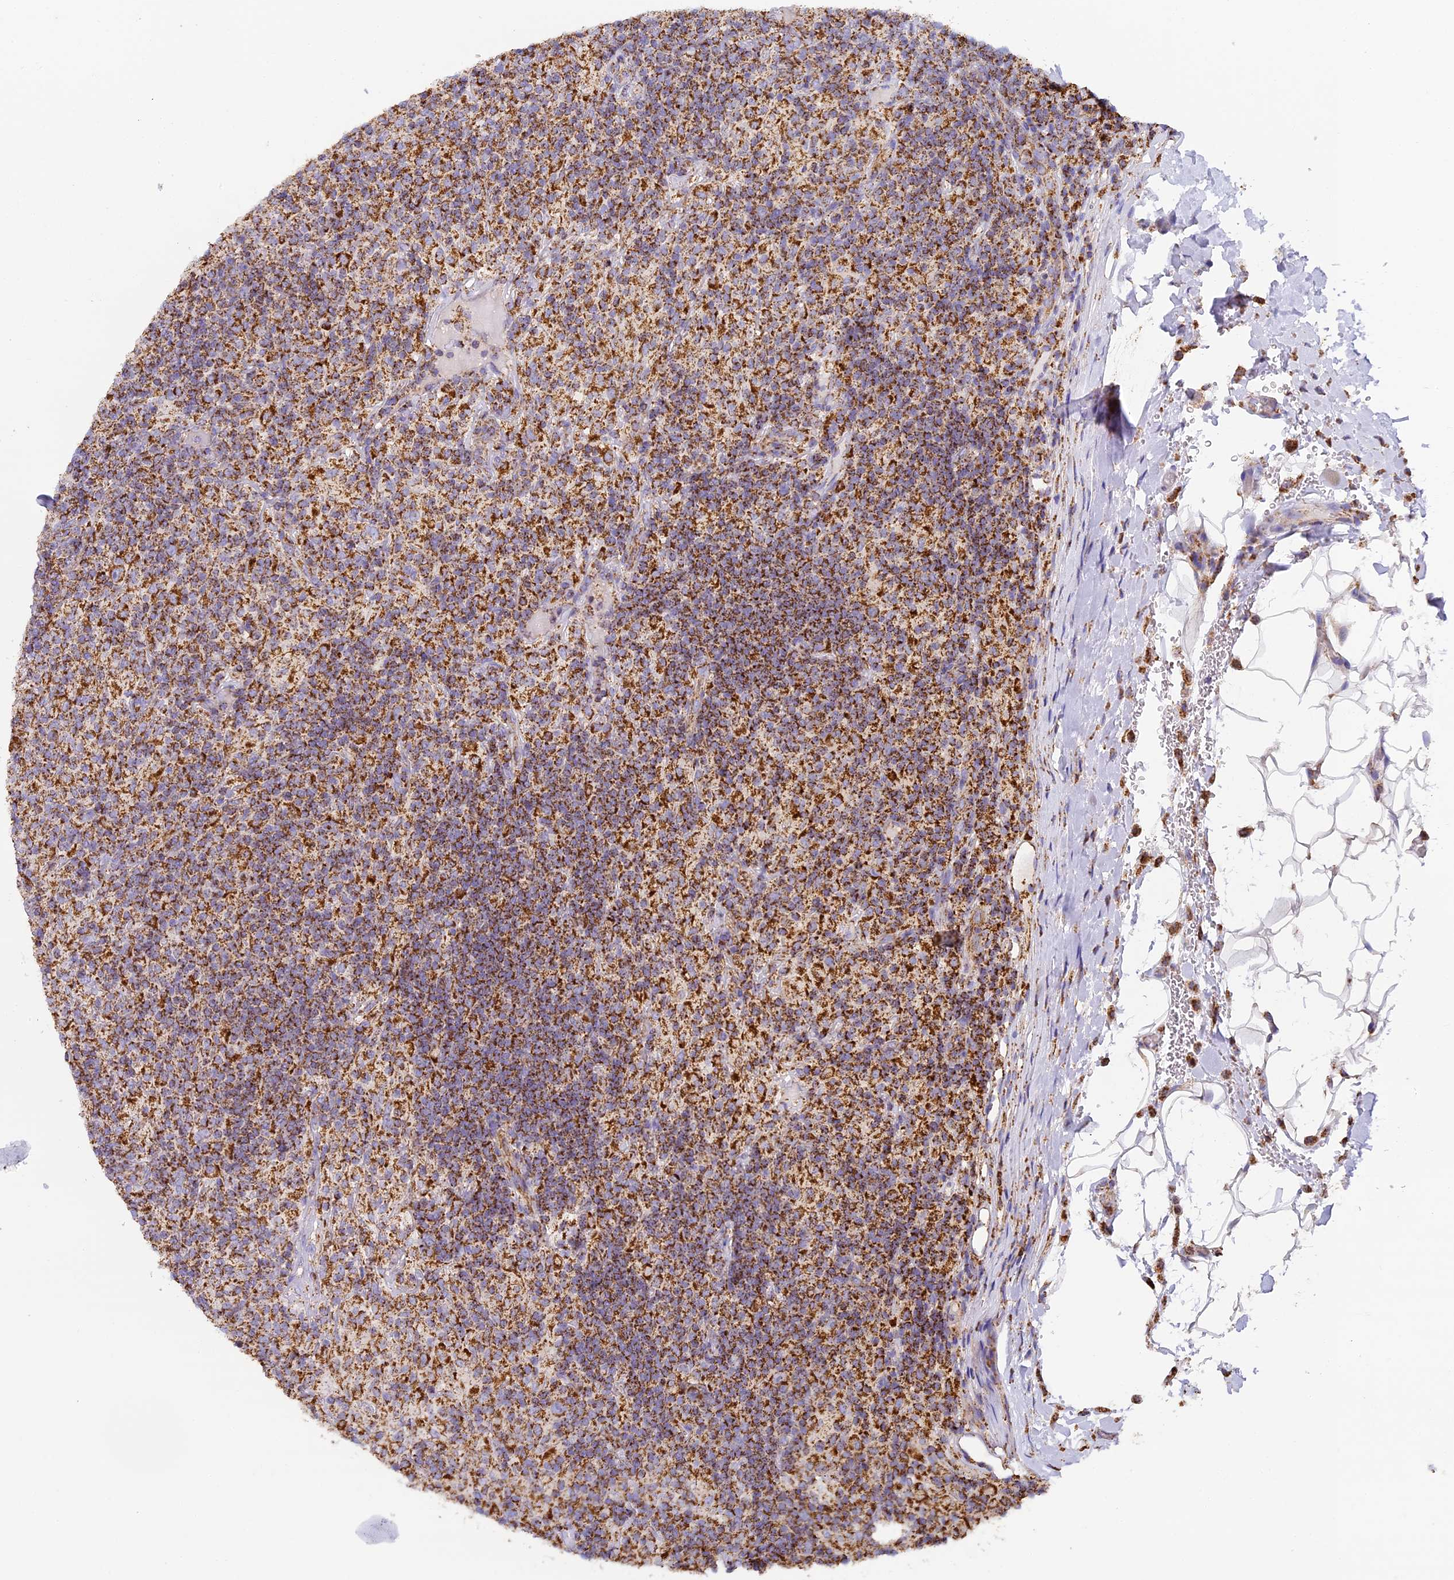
{"staining": {"intensity": "moderate", "quantity": ">75%", "location": "cytoplasmic/membranous"}, "tissue": "lymphoma", "cell_type": "Tumor cells", "image_type": "cancer", "snomed": [{"axis": "morphology", "description": "Hodgkin's disease, NOS"}, {"axis": "topography", "description": "Lymph node"}], "caption": "Hodgkin's disease stained for a protein shows moderate cytoplasmic/membranous positivity in tumor cells.", "gene": "STK17A", "patient": {"sex": "male", "age": 70}}